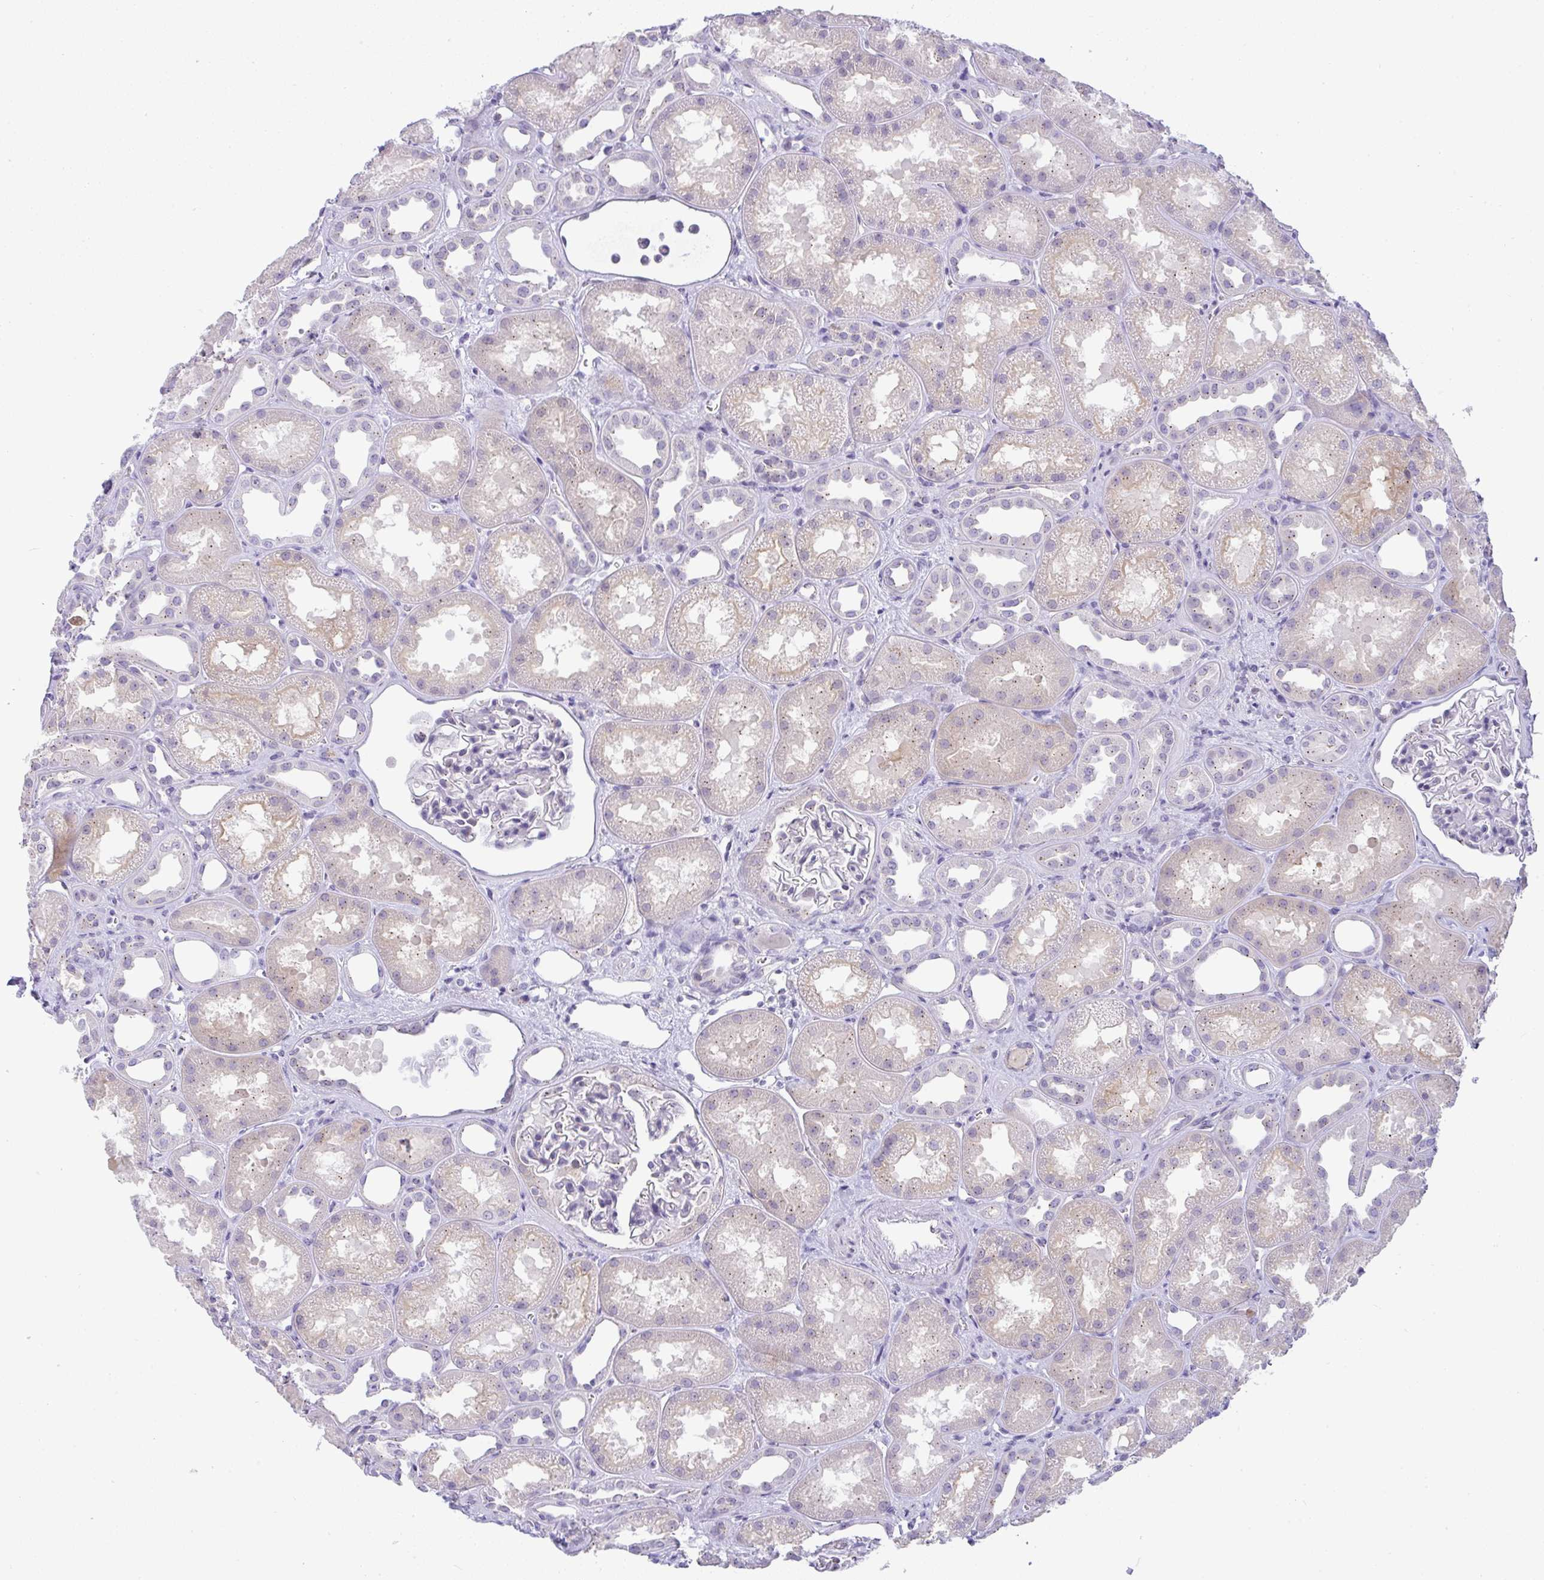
{"staining": {"intensity": "negative", "quantity": "none", "location": "none"}, "tissue": "kidney", "cell_type": "Cells in glomeruli", "image_type": "normal", "snomed": [{"axis": "morphology", "description": "Normal tissue, NOS"}, {"axis": "topography", "description": "Kidney"}], "caption": "Immunohistochemical staining of normal human kidney displays no significant positivity in cells in glomeruli. The staining is performed using DAB (3,3'-diaminobenzidine) brown chromogen with nuclei counter-stained in using hematoxylin.", "gene": "FAM177A1", "patient": {"sex": "male", "age": 61}}